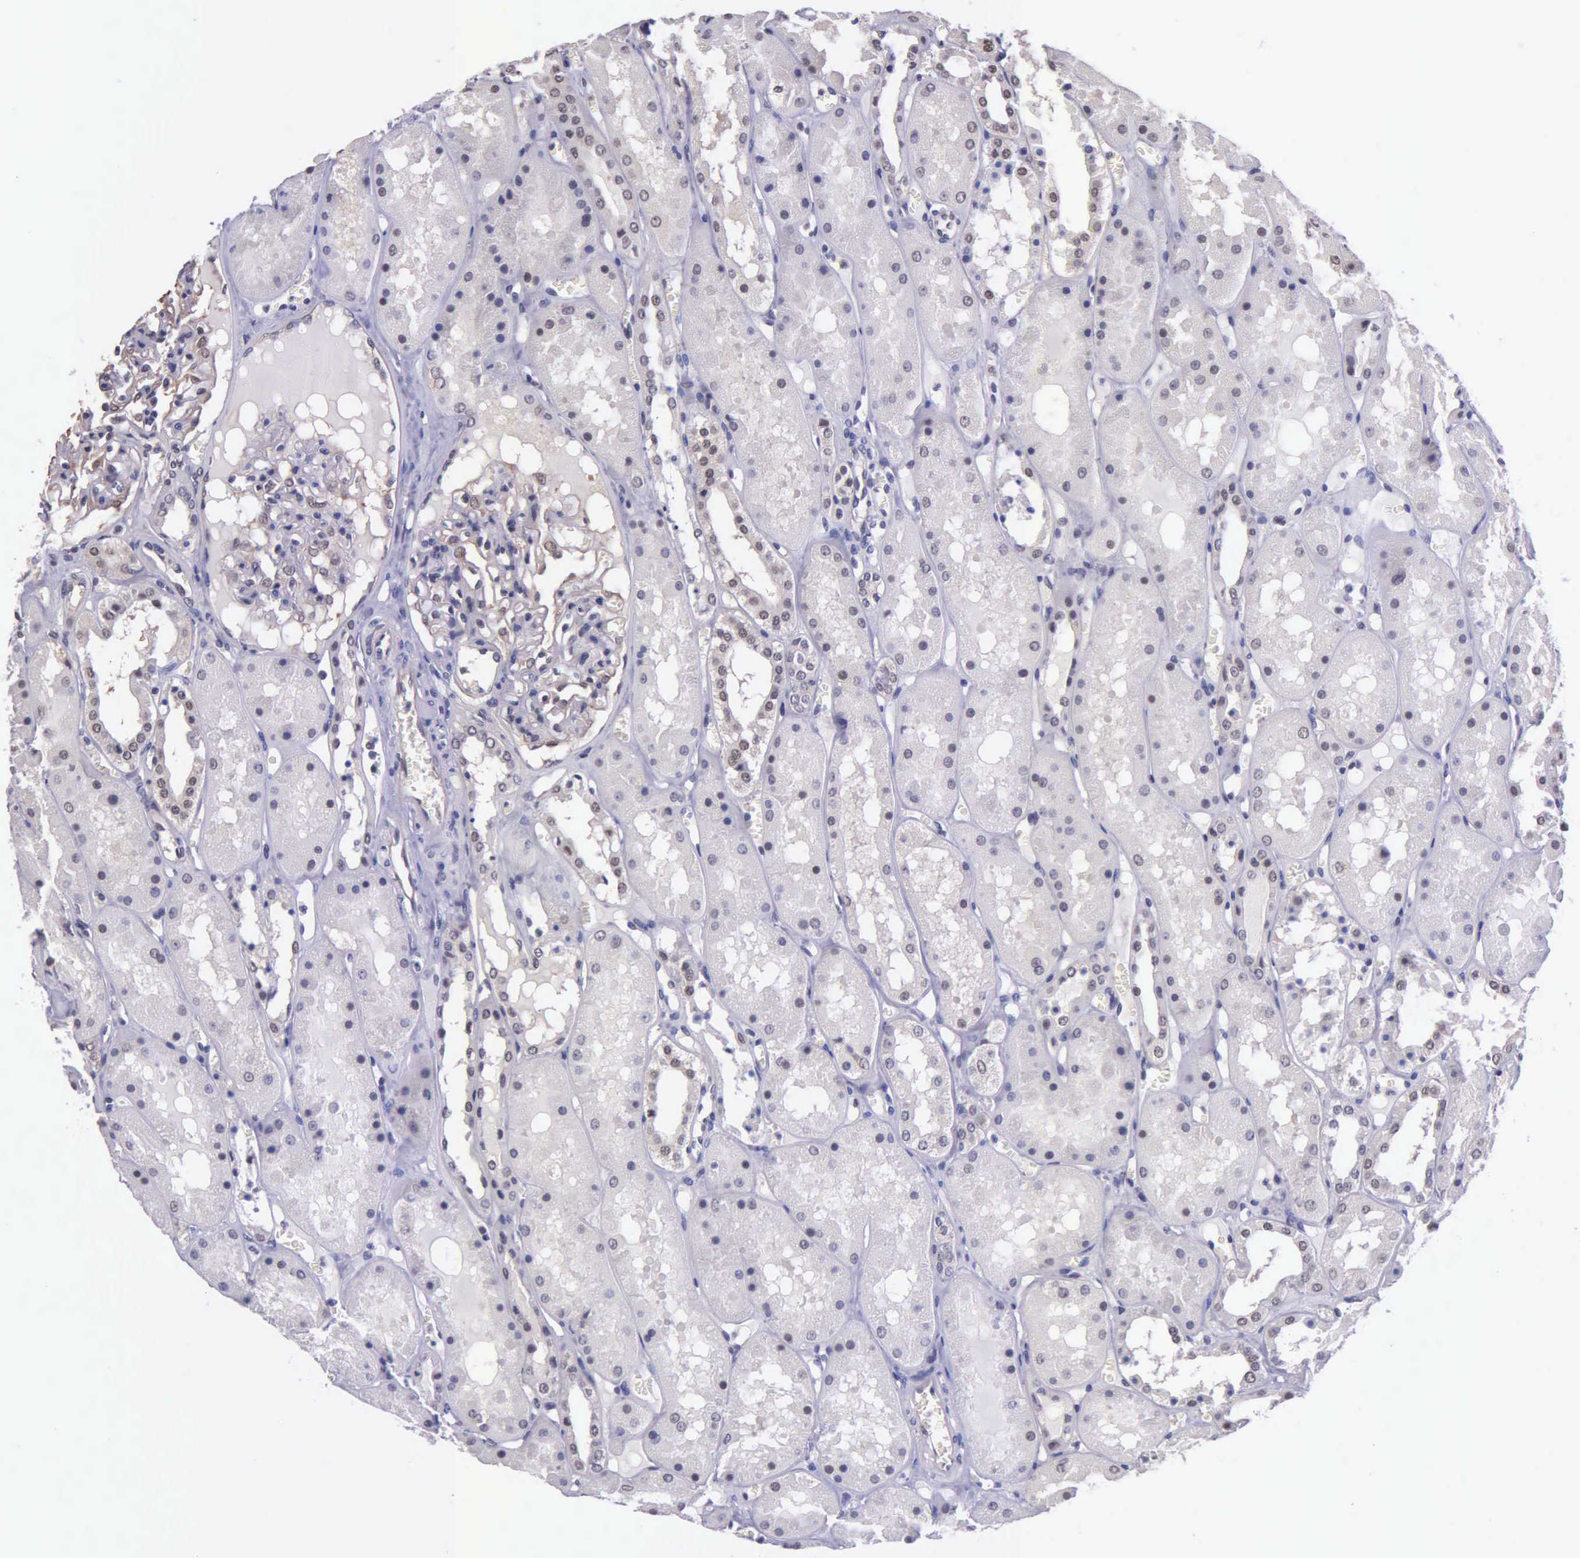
{"staining": {"intensity": "moderate", "quantity": "25%-75%", "location": "cytoplasmic/membranous,nuclear"}, "tissue": "kidney", "cell_type": "Cells in glomeruli", "image_type": "normal", "snomed": [{"axis": "morphology", "description": "Normal tissue, NOS"}, {"axis": "topography", "description": "Kidney"}], "caption": "Kidney stained with IHC reveals moderate cytoplasmic/membranous,nuclear positivity in about 25%-75% of cells in glomeruli. Ihc stains the protein in brown and the nuclei are stained blue.", "gene": "PSMC1", "patient": {"sex": "male", "age": 36}}